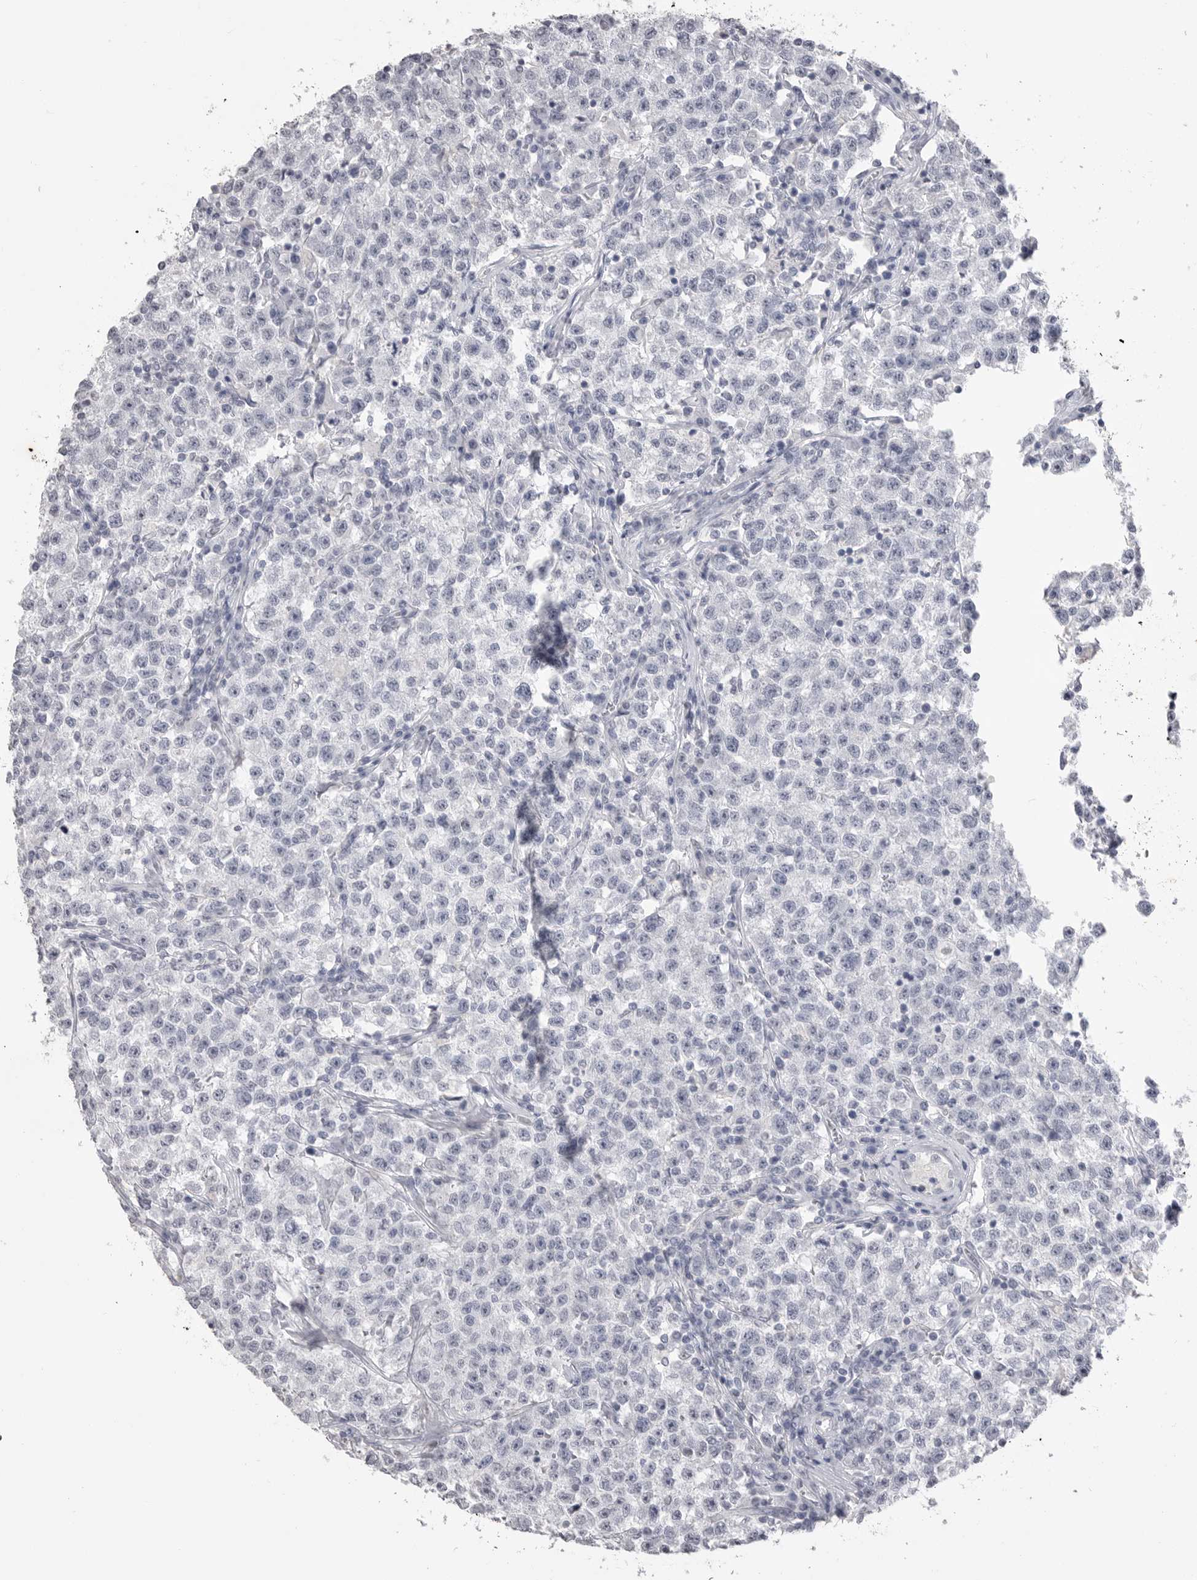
{"staining": {"intensity": "negative", "quantity": "none", "location": "none"}, "tissue": "testis cancer", "cell_type": "Tumor cells", "image_type": "cancer", "snomed": [{"axis": "morphology", "description": "Seminoma, NOS"}, {"axis": "topography", "description": "Testis"}], "caption": "This is a histopathology image of IHC staining of seminoma (testis), which shows no staining in tumor cells.", "gene": "ICAM5", "patient": {"sex": "male", "age": 22}}